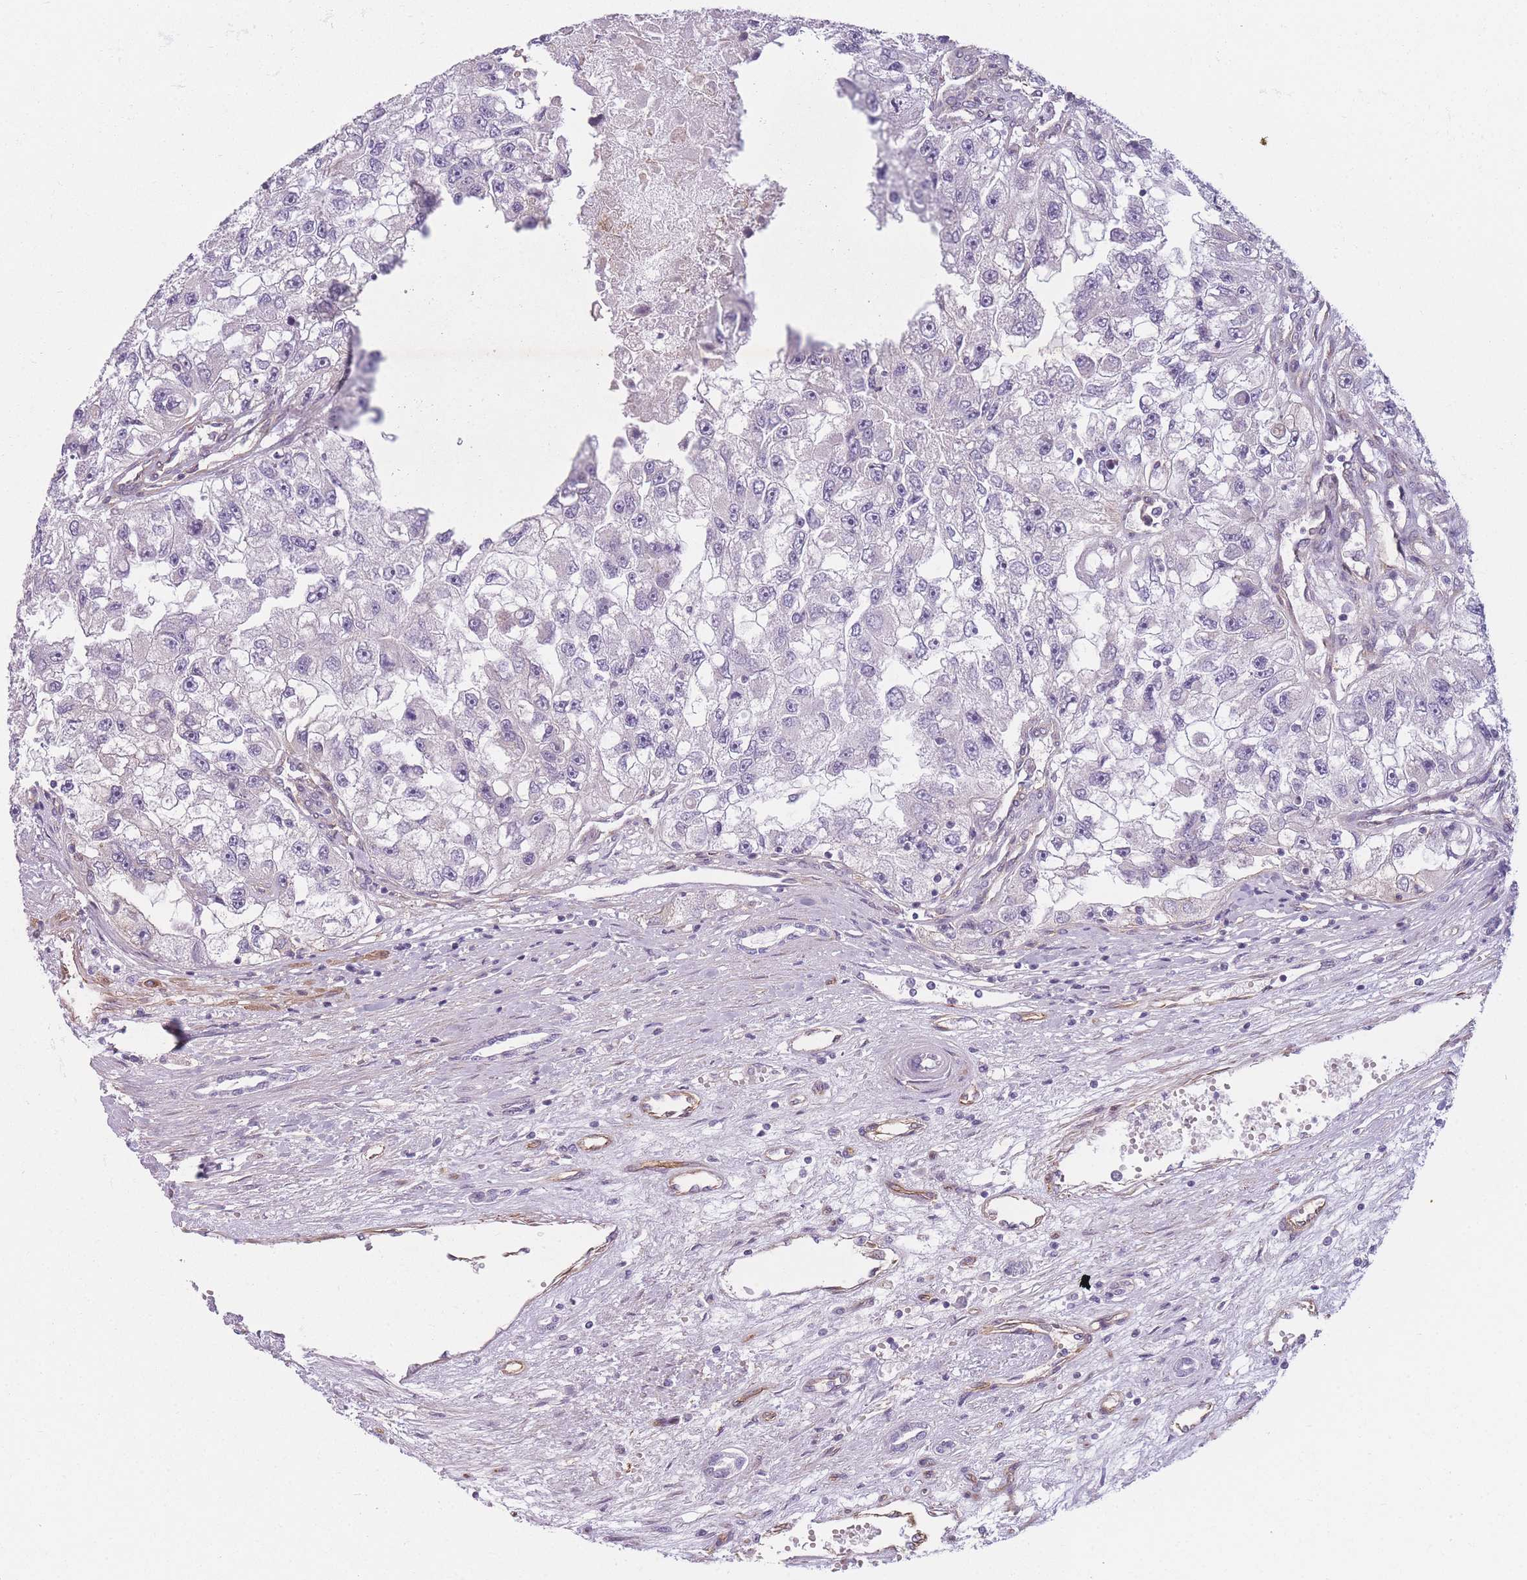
{"staining": {"intensity": "negative", "quantity": "none", "location": "none"}, "tissue": "renal cancer", "cell_type": "Tumor cells", "image_type": "cancer", "snomed": [{"axis": "morphology", "description": "Adenocarcinoma, NOS"}, {"axis": "topography", "description": "Kidney"}], "caption": "Photomicrograph shows no significant protein expression in tumor cells of renal cancer (adenocarcinoma).", "gene": "SLC7A6", "patient": {"sex": "male", "age": 63}}